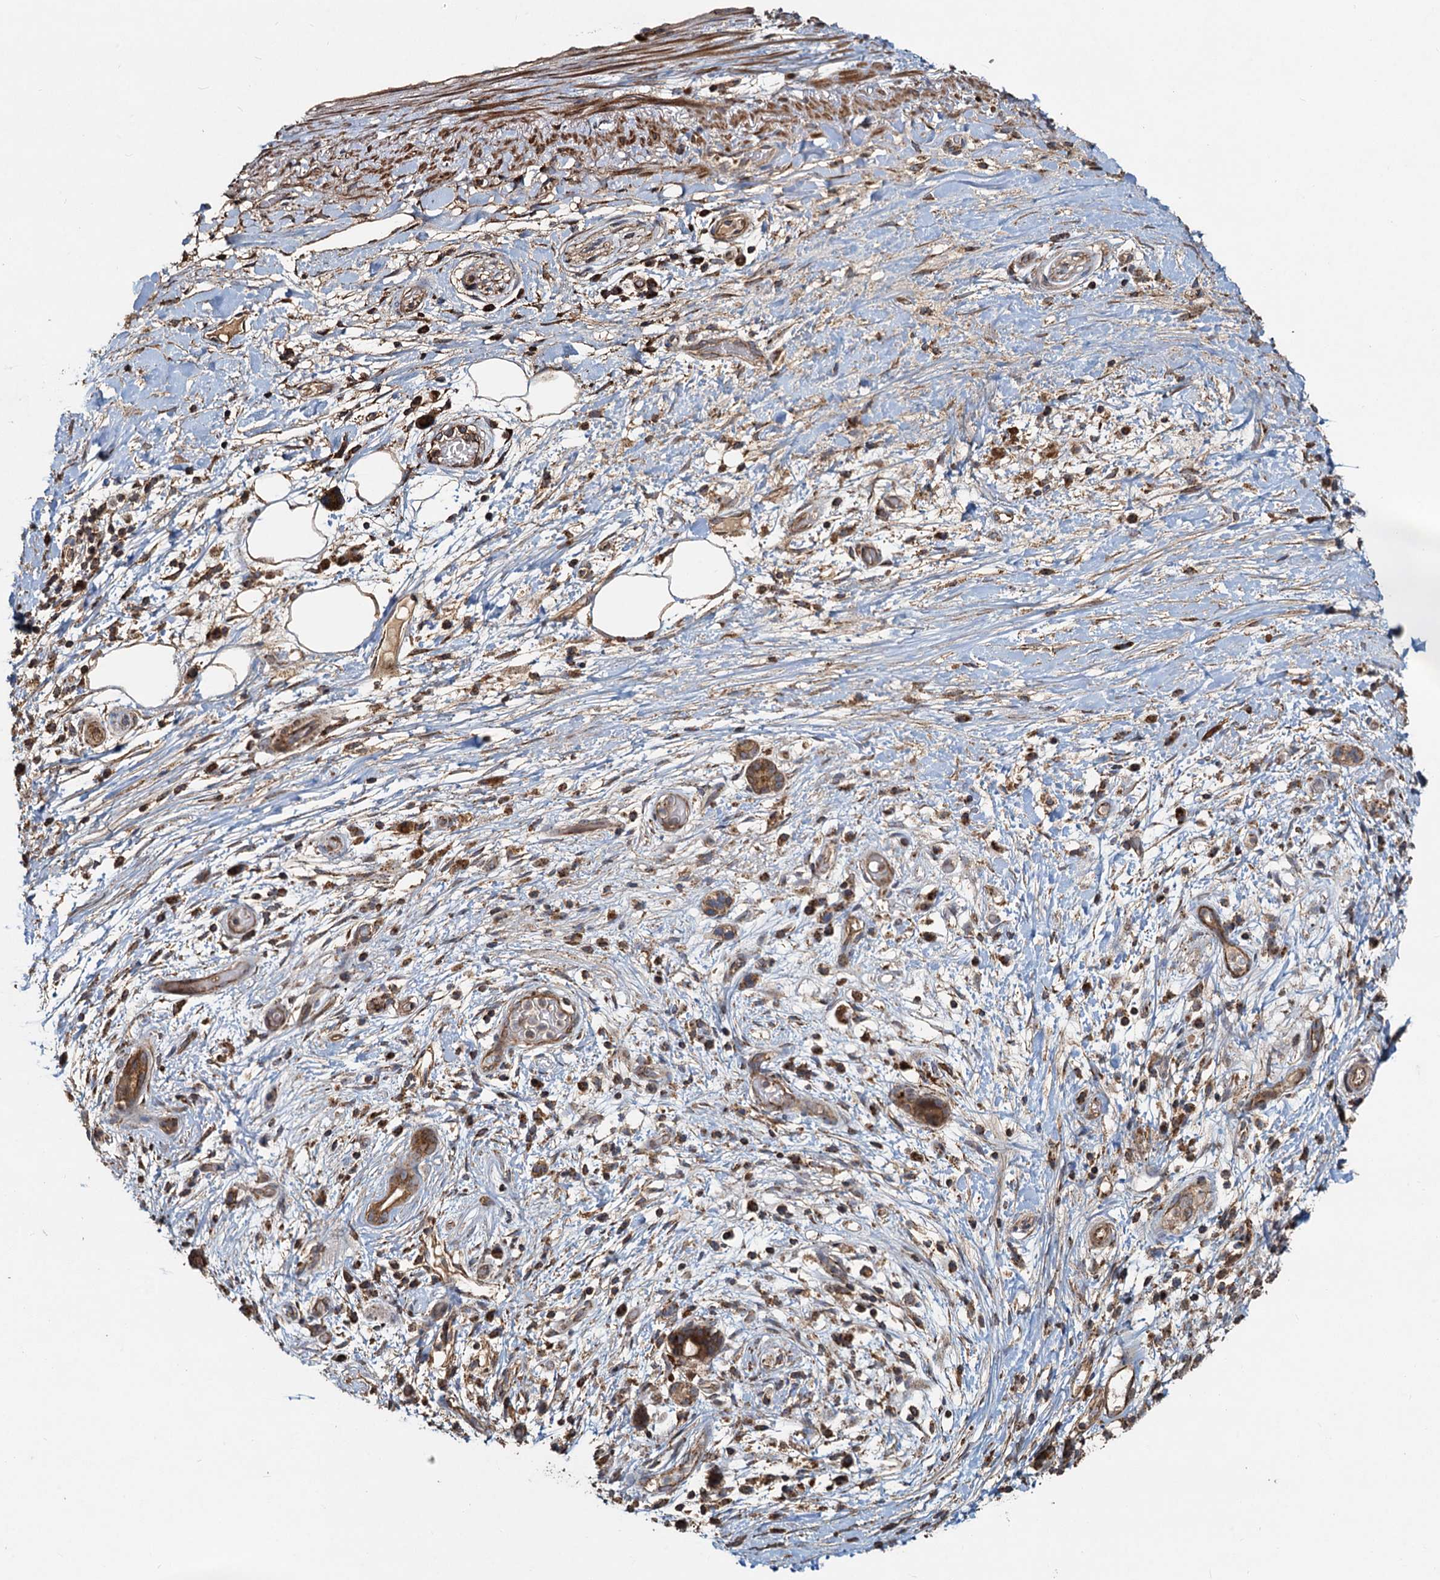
{"staining": {"intensity": "moderate", "quantity": ">75%", "location": "cytoplasmic/membranous"}, "tissue": "pancreatic cancer", "cell_type": "Tumor cells", "image_type": "cancer", "snomed": [{"axis": "morphology", "description": "Adenocarcinoma, NOS"}, {"axis": "topography", "description": "Pancreas"}], "caption": "Moderate cytoplasmic/membranous protein expression is seen in about >75% of tumor cells in pancreatic cancer.", "gene": "SDS", "patient": {"sex": "female", "age": 73}}